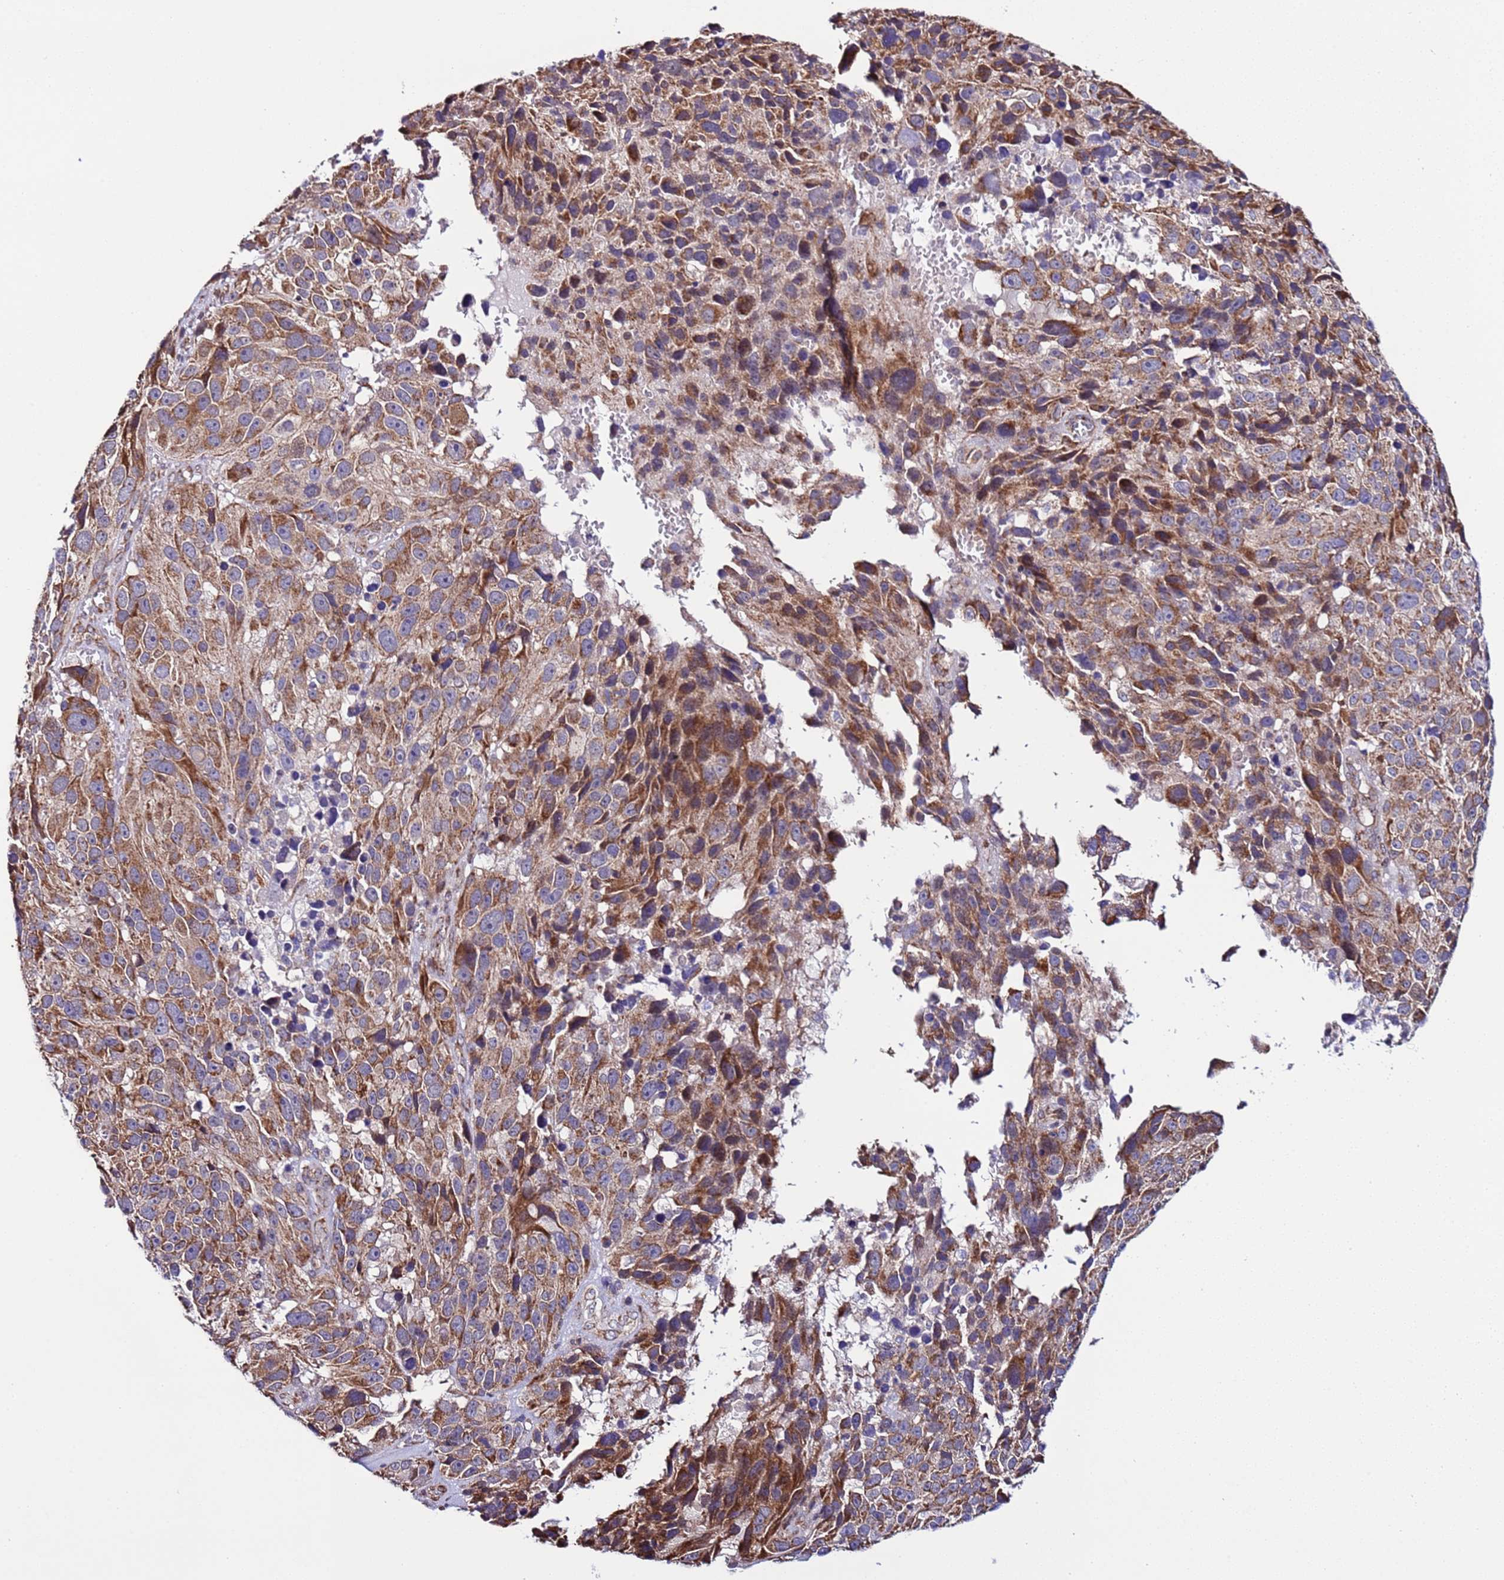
{"staining": {"intensity": "strong", "quantity": ">75%", "location": "cytoplasmic/membranous"}, "tissue": "melanoma", "cell_type": "Tumor cells", "image_type": "cancer", "snomed": [{"axis": "morphology", "description": "Malignant melanoma, NOS"}, {"axis": "topography", "description": "Skin"}], "caption": "This histopathology image exhibits immunohistochemistry (IHC) staining of human melanoma, with high strong cytoplasmic/membranous expression in approximately >75% of tumor cells.", "gene": "AHI1", "patient": {"sex": "male", "age": 84}}